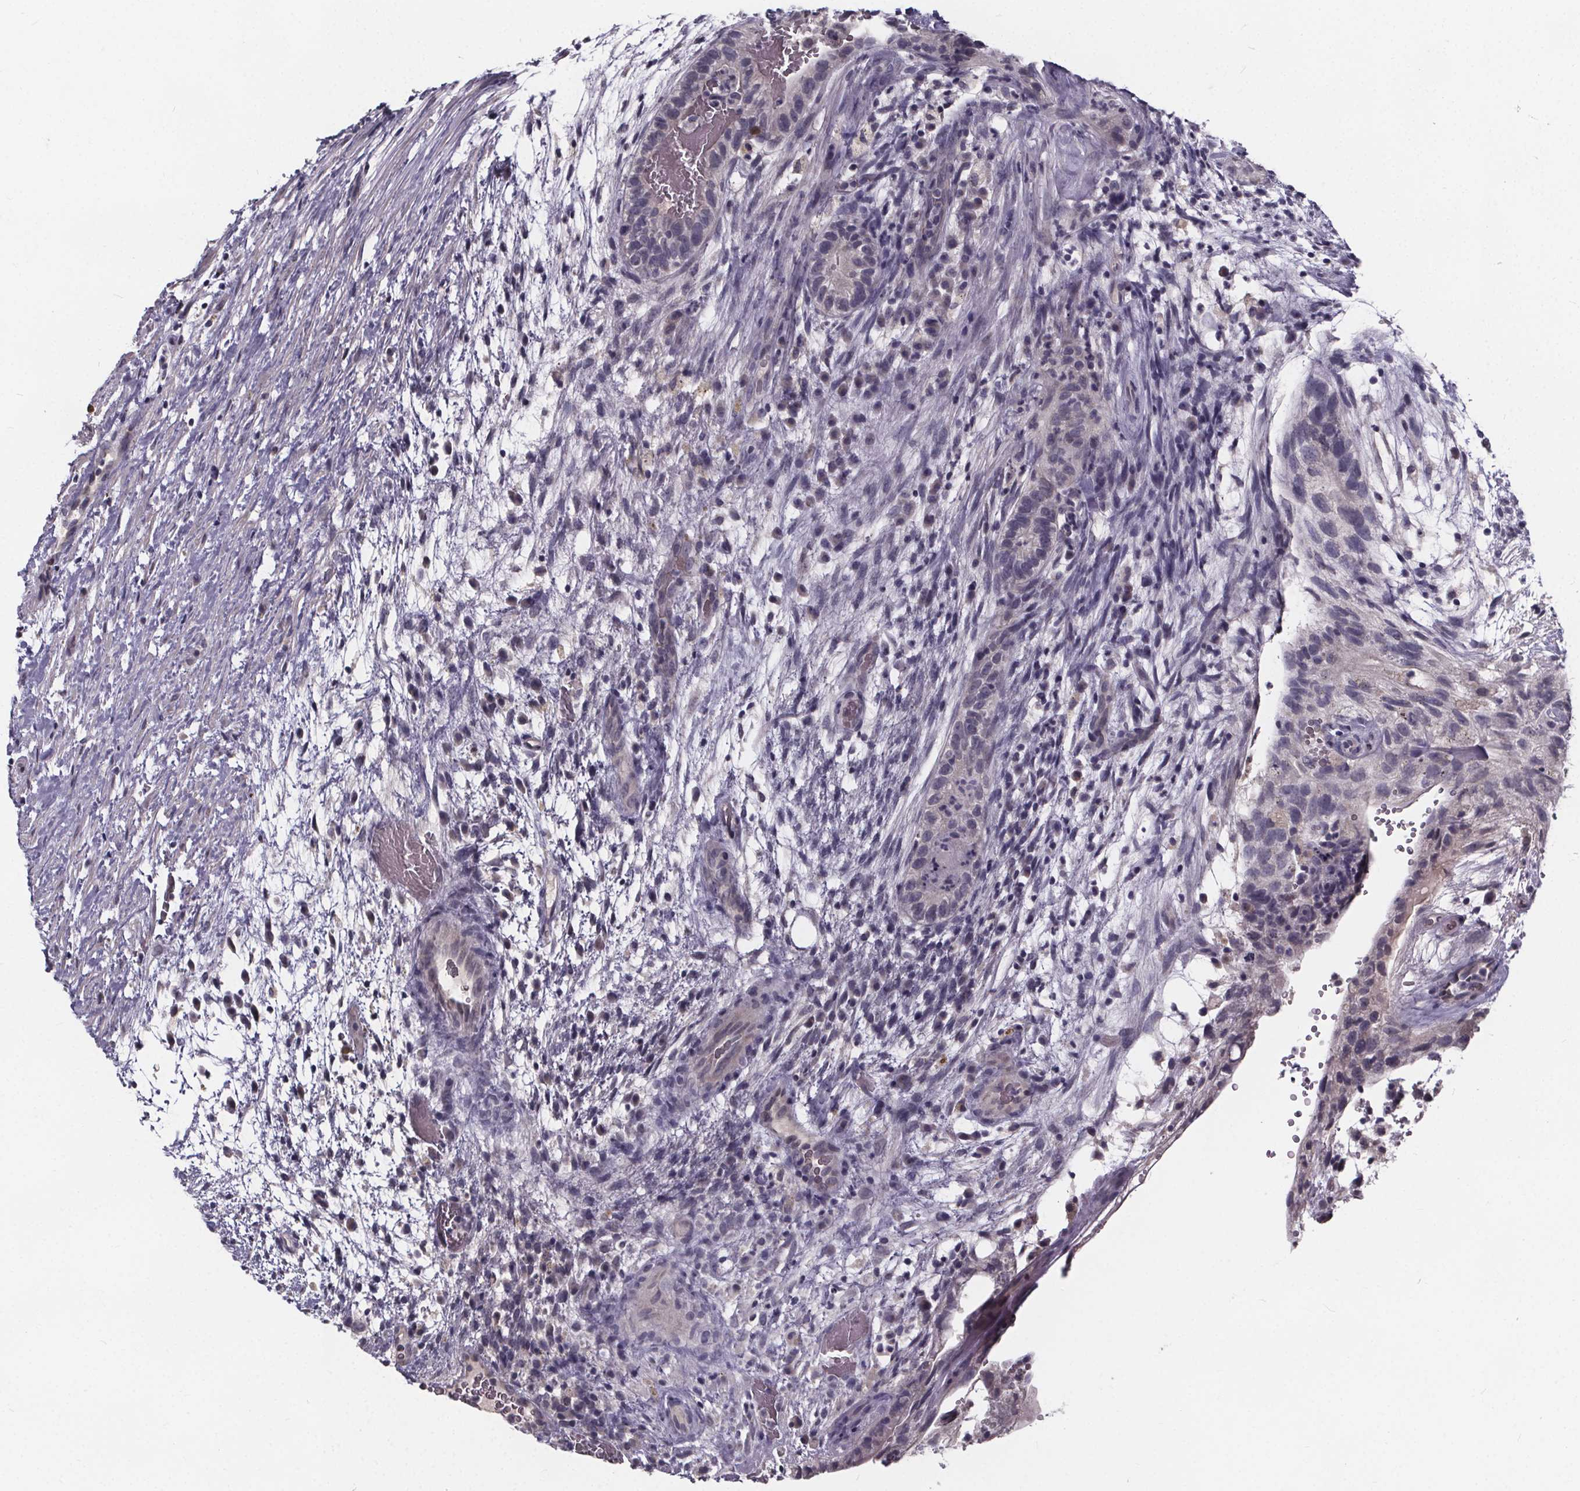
{"staining": {"intensity": "negative", "quantity": "none", "location": "none"}, "tissue": "testis cancer", "cell_type": "Tumor cells", "image_type": "cancer", "snomed": [{"axis": "morphology", "description": "Normal tissue, NOS"}, {"axis": "morphology", "description": "Carcinoma, Embryonal, NOS"}, {"axis": "topography", "description": "Testis"}], "caption": "IHC photomicrograph of neoplastic tissue: human testis embryonal carcinoma stained with DAB exhibits no significant protein staining in tumor cells.", "gene": "FAM181B", "patient": {"sex": "male", "age": 32}}